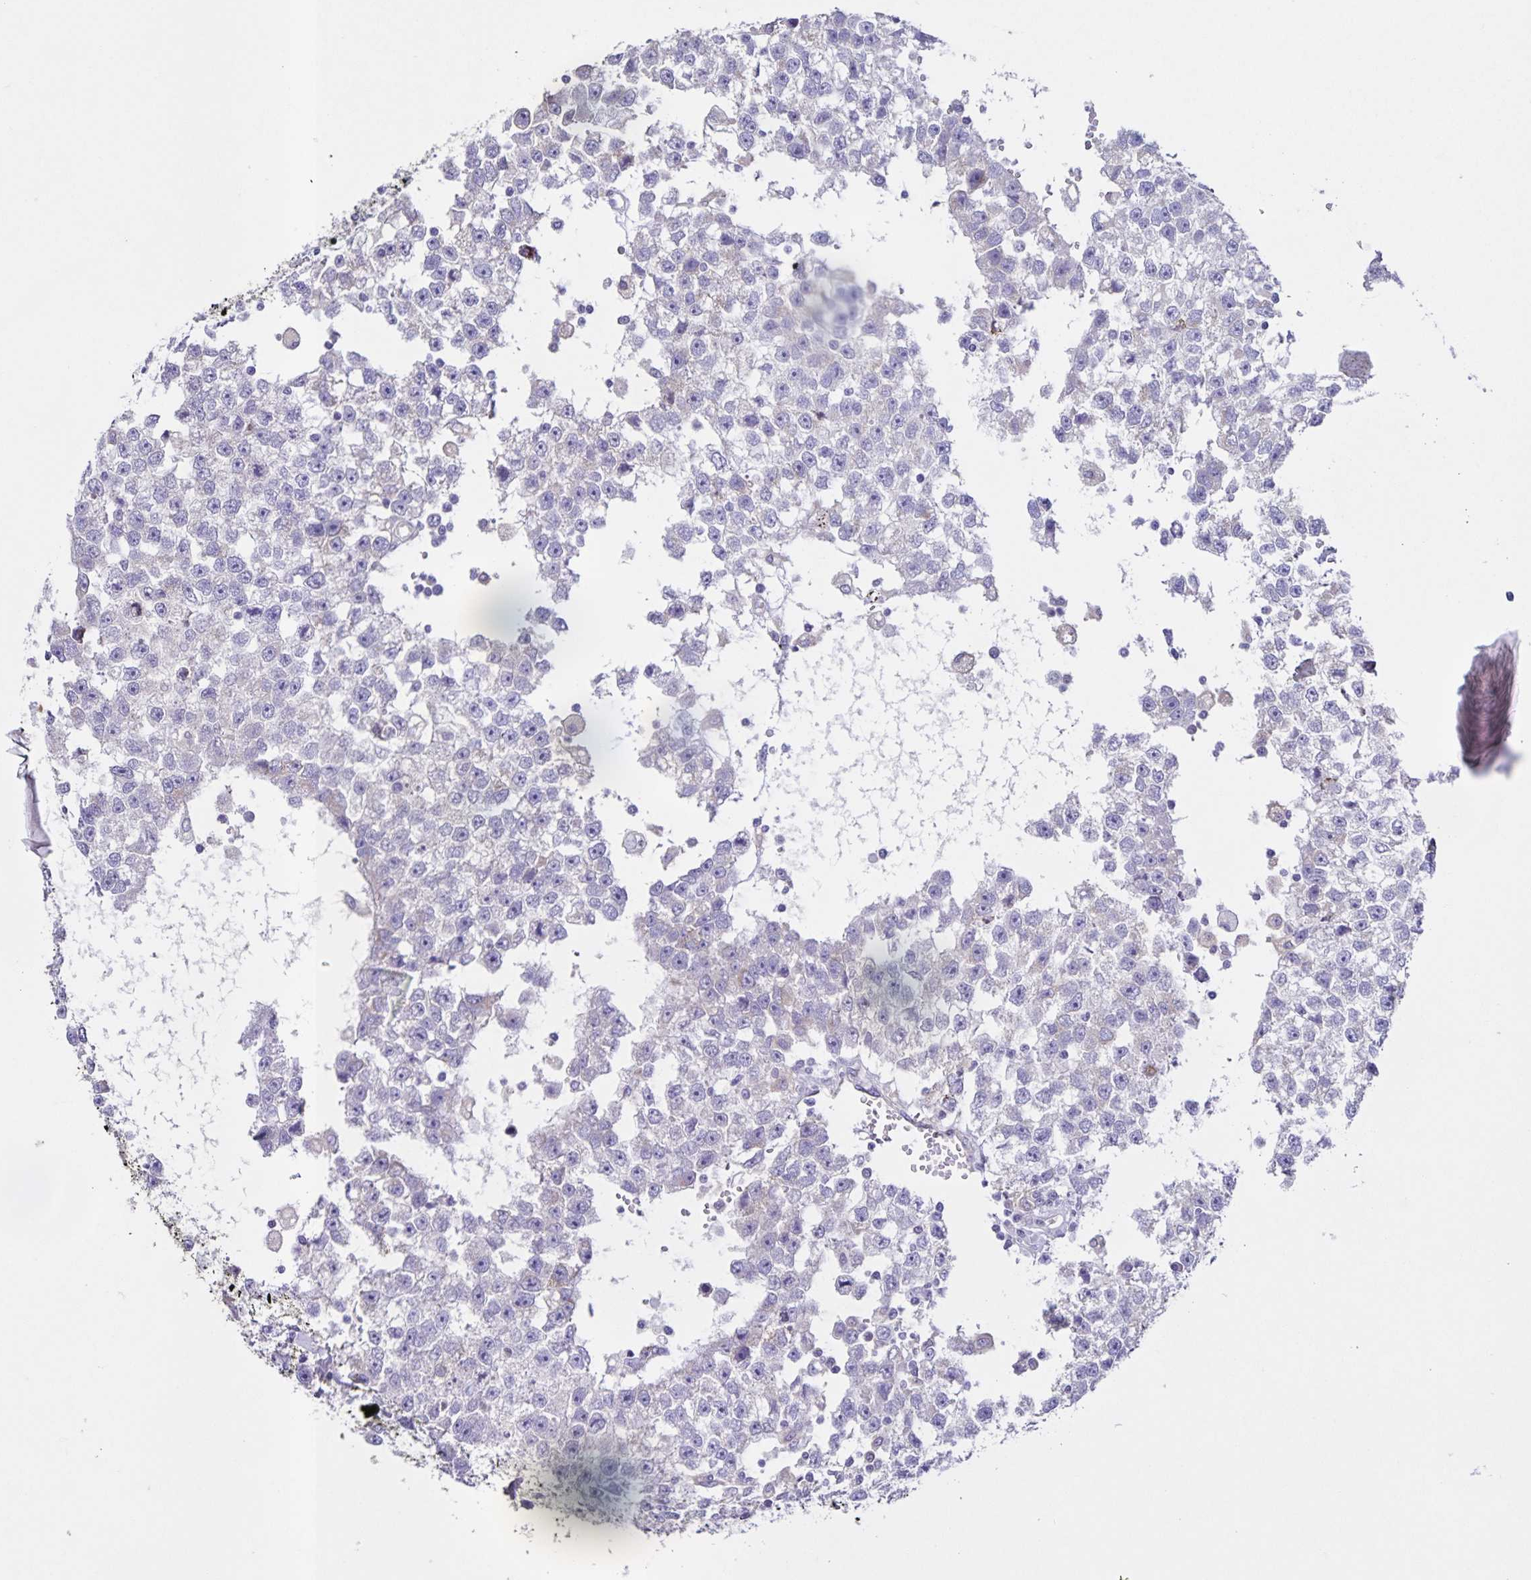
{"staining": {"intensity": "negative", "quantity": "none", "location": "none"}, "tissue": "testis cancer", "cell_type": "Tumor cells", "image_type": "cancer", "snomed": [{"axis": "morphology", "description": "Seminoma, NOS"}, {"axis": "topography", "description": "Testis"}], "caption": "Tumor cells show no significant protein staining in seminoma (testis).", "gene": "BOLL", "patient": {"sex": "male", "age": 34}}